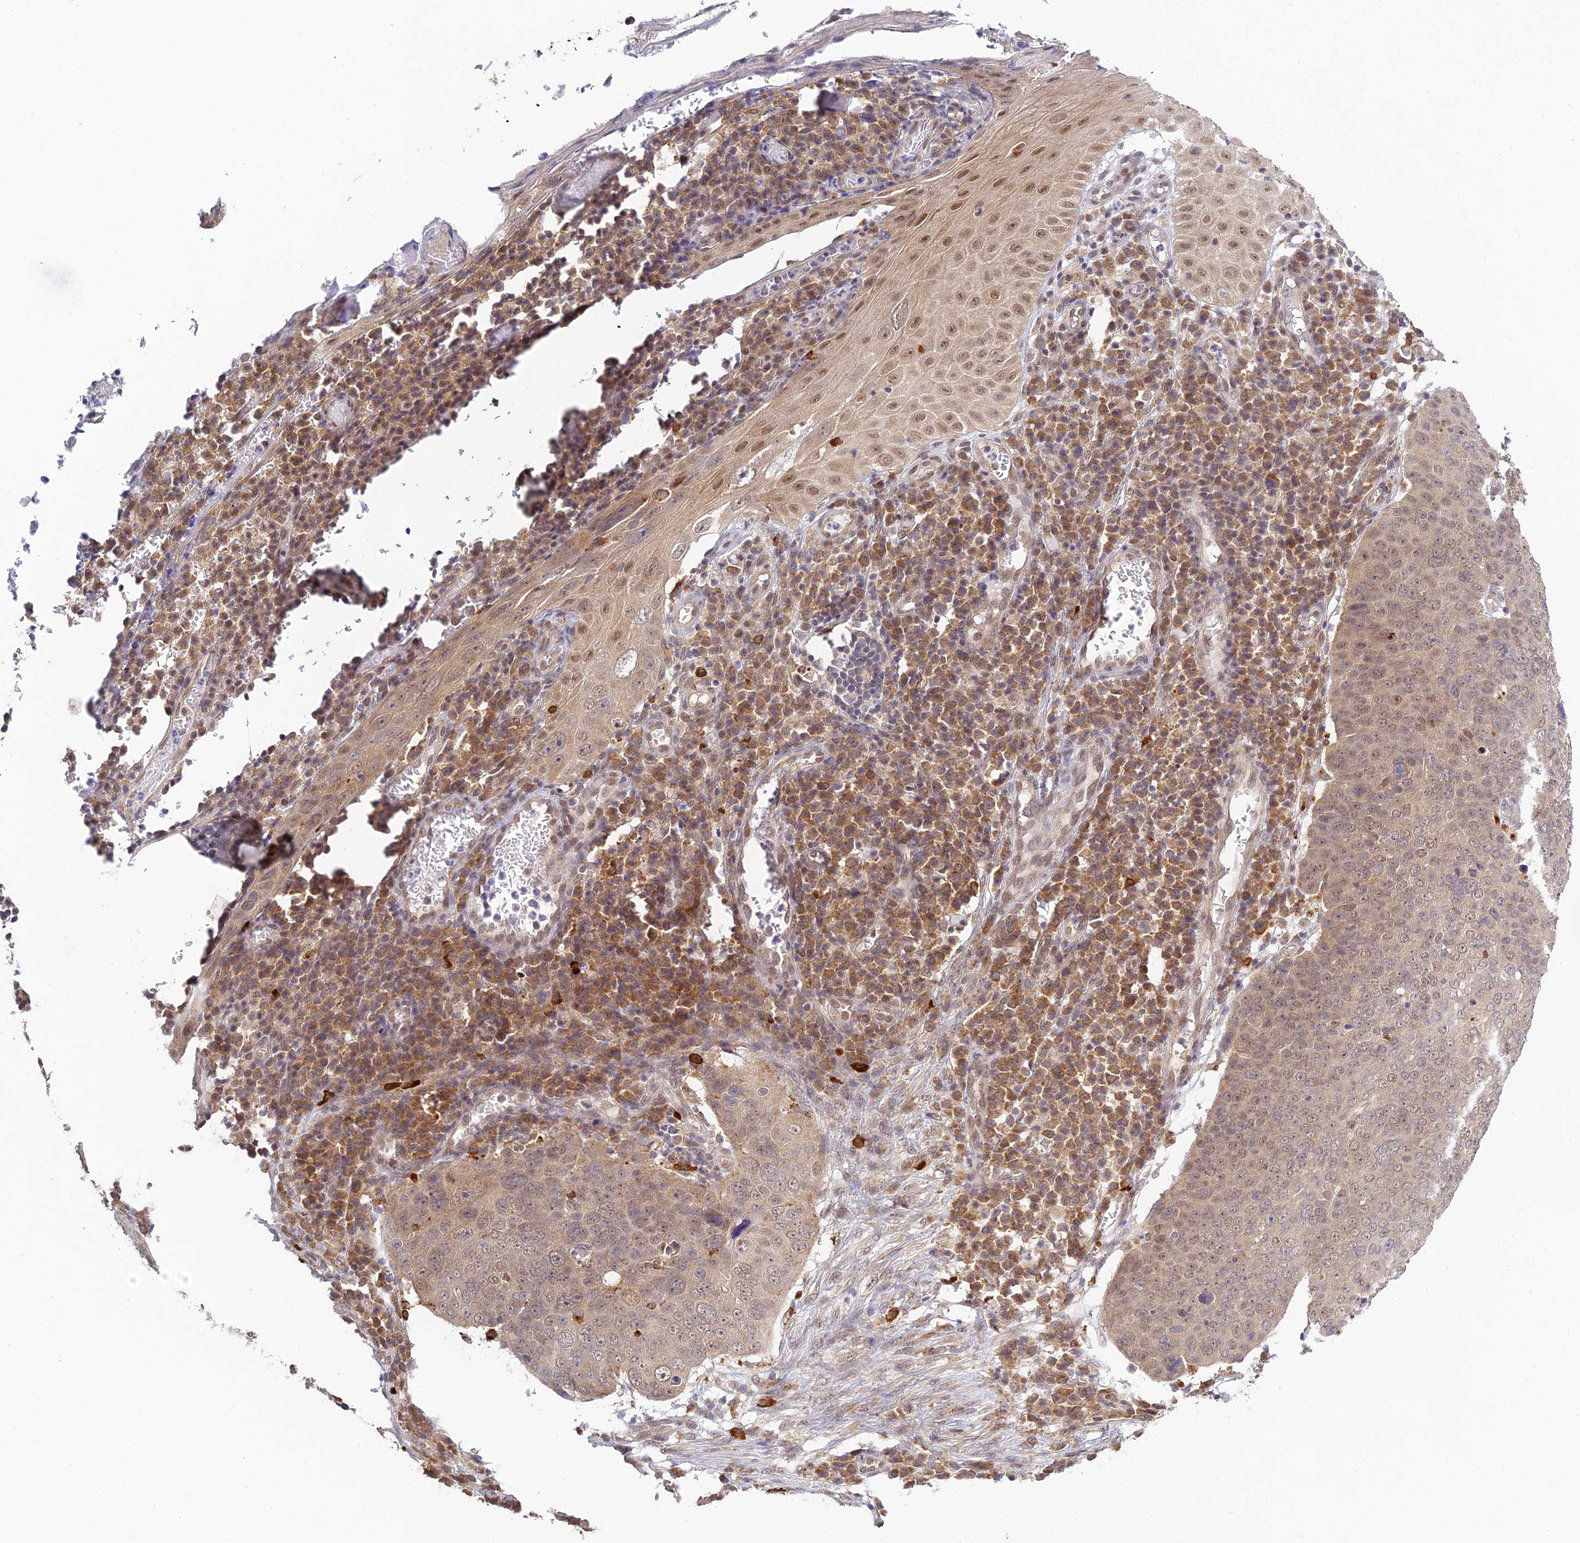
{"staining": {"intensity": "moderate", "quantity": "25%-75%", "location": "cytoplasmic/membranous,nuclear"}, "tissue": "skin cancer", "cell_type": "Tumor cells", "image_type": "cancer", "snomed": [{"axis": "morphology", "description": "Squamous cell carcinoma, NOS"}, {"axis": "topography", "description": "Skin"}], "caption": "A histopathology image of human skin cancer (squamous cell carcinoma) stained for a protein exhibits moderate cytoplasmic/membranous and nuclear brown staining in tumor cells.", "gene": "SKIC8", "patient": {"sex": "male", "age": 71}}